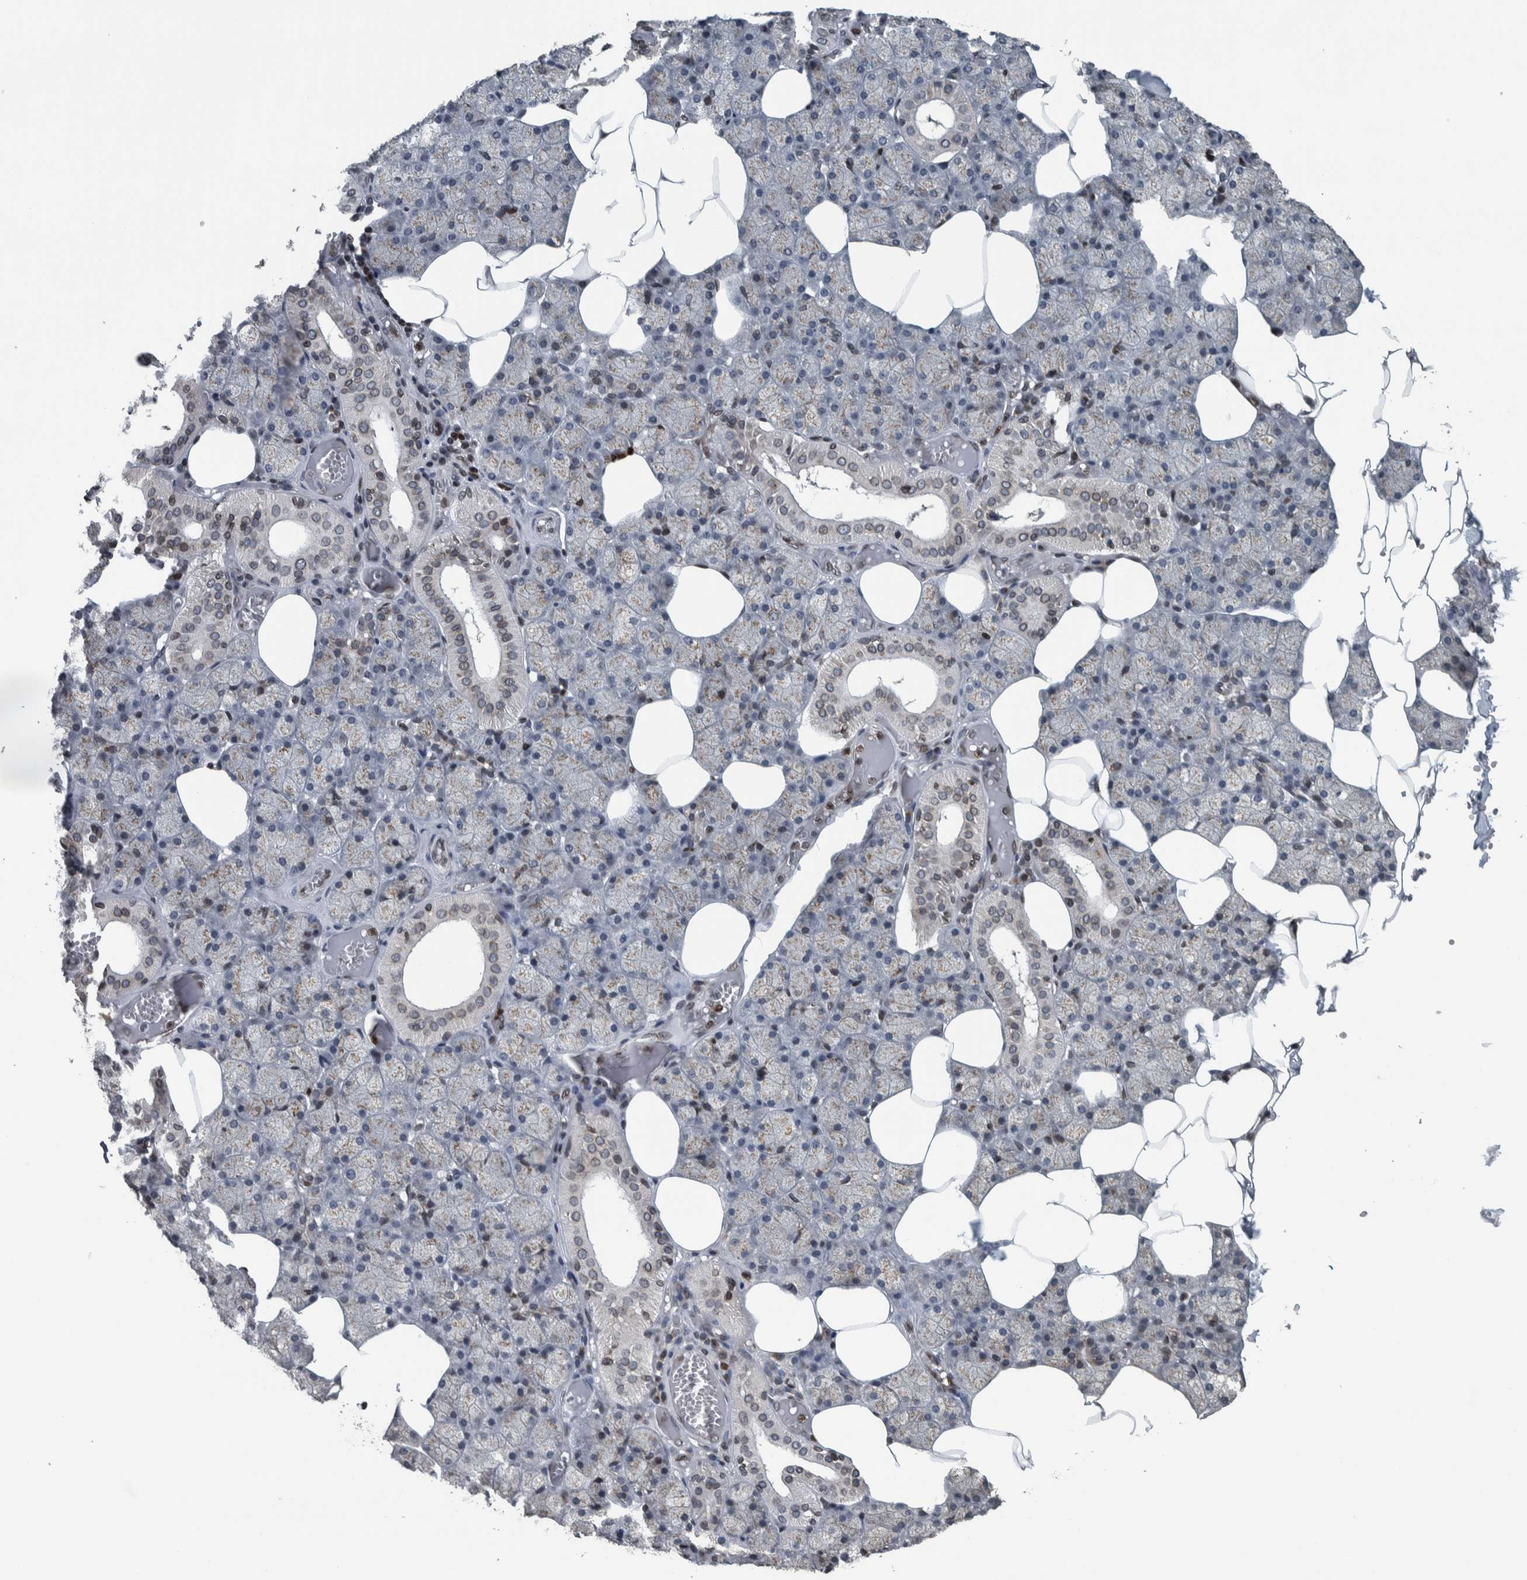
{"staining": {"intensity": "weak", "quantity": "<25%", "location": "cytoplasmic/membranous,nuclear"}, "tissue": "salivary gland", "cell_type": "Glandular cells", "image_type": "normal", "snomed": [{"axis": "morphology", "description": "Normal tissue, NOS"}, {"axis": "topography", "description": "Salivary gland"}], "caption": "An immunohistochemistry image of benign salivary gland is shown. There is no staining in glandular cells of salivary gland.", "gene": "FAM135B", "patient": {"sex": "male", "age": 62}}